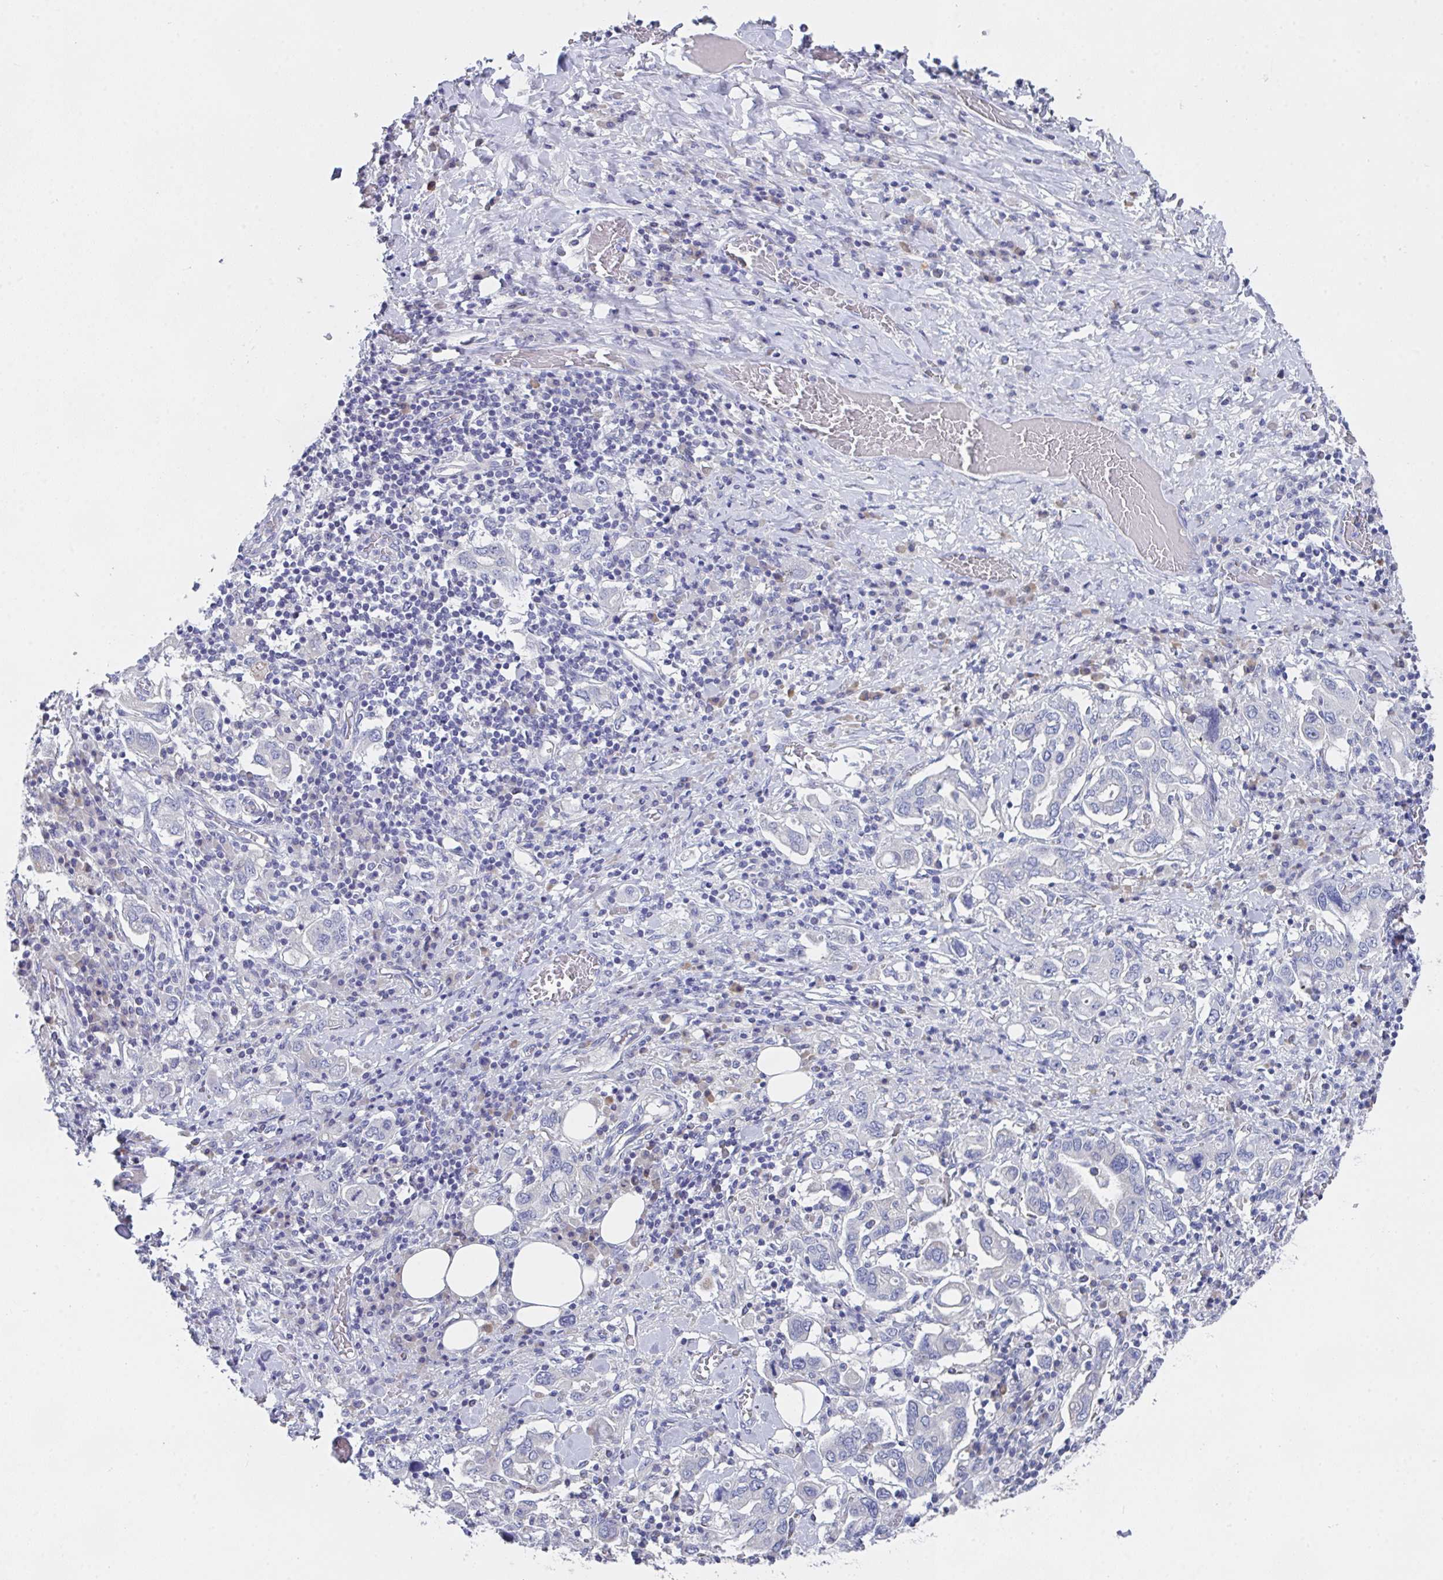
{"staining": {"intensity": "negative", "quantity": "none", "location": "none"}, "tissue": "stomach cancer", "cell_type": "Tumor cells", "image_type": "cancer", "snomed": [{"axis": "morphology", "description": "Adenocarcinoma, NOS"}, {"axis": "topography", "description": "Stomach, upper"}, {"axis": "topography", "description": "Stomach"}], "caption": "Tumor cells show no significant protein staining in stomach cancer.", "gene": "FBXO47", "patient": {"sex": "male", "age": 62}}